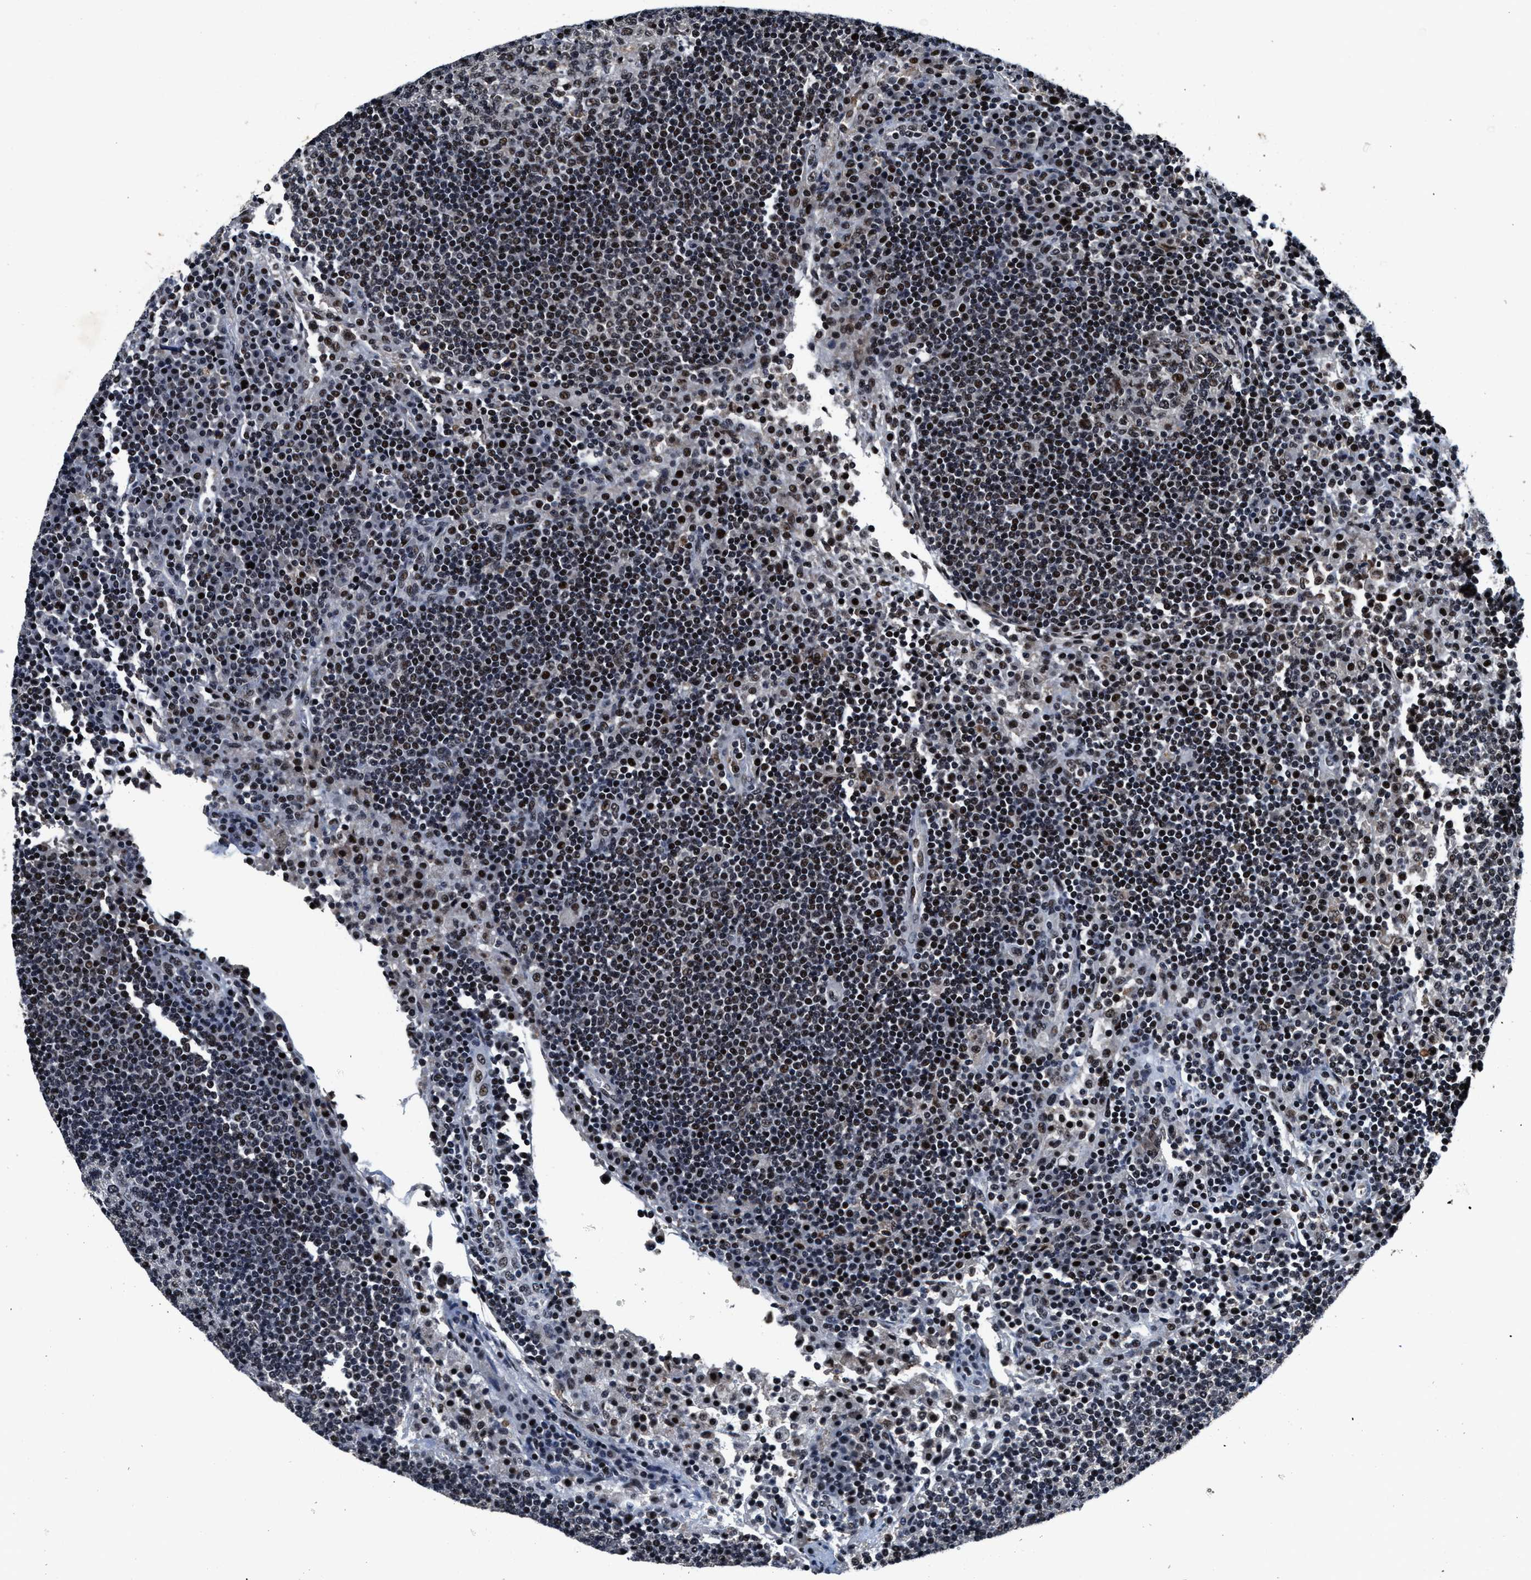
{"staining": {"intensity": "moderate", "quantity": "25%-75%", "location": "nuclear"}, "tissue": "lymph node", "cell_type": "Germinal center cells", "image_type": "normal", "snomed": [{"axis": "morphology", "description": "Normal tissue, NOS"}, {"axis": "topography", "description": "Lymph node"}], "caption": "Lymph node stained with immunohistochemistry displays moderate nuclear staining in approximately 25%-75% of germinal center cells. (IHC, brightfield microscopy, high magnification).", "gene": "ZNF233", "patient": {"sex": "female", "age": 53}}